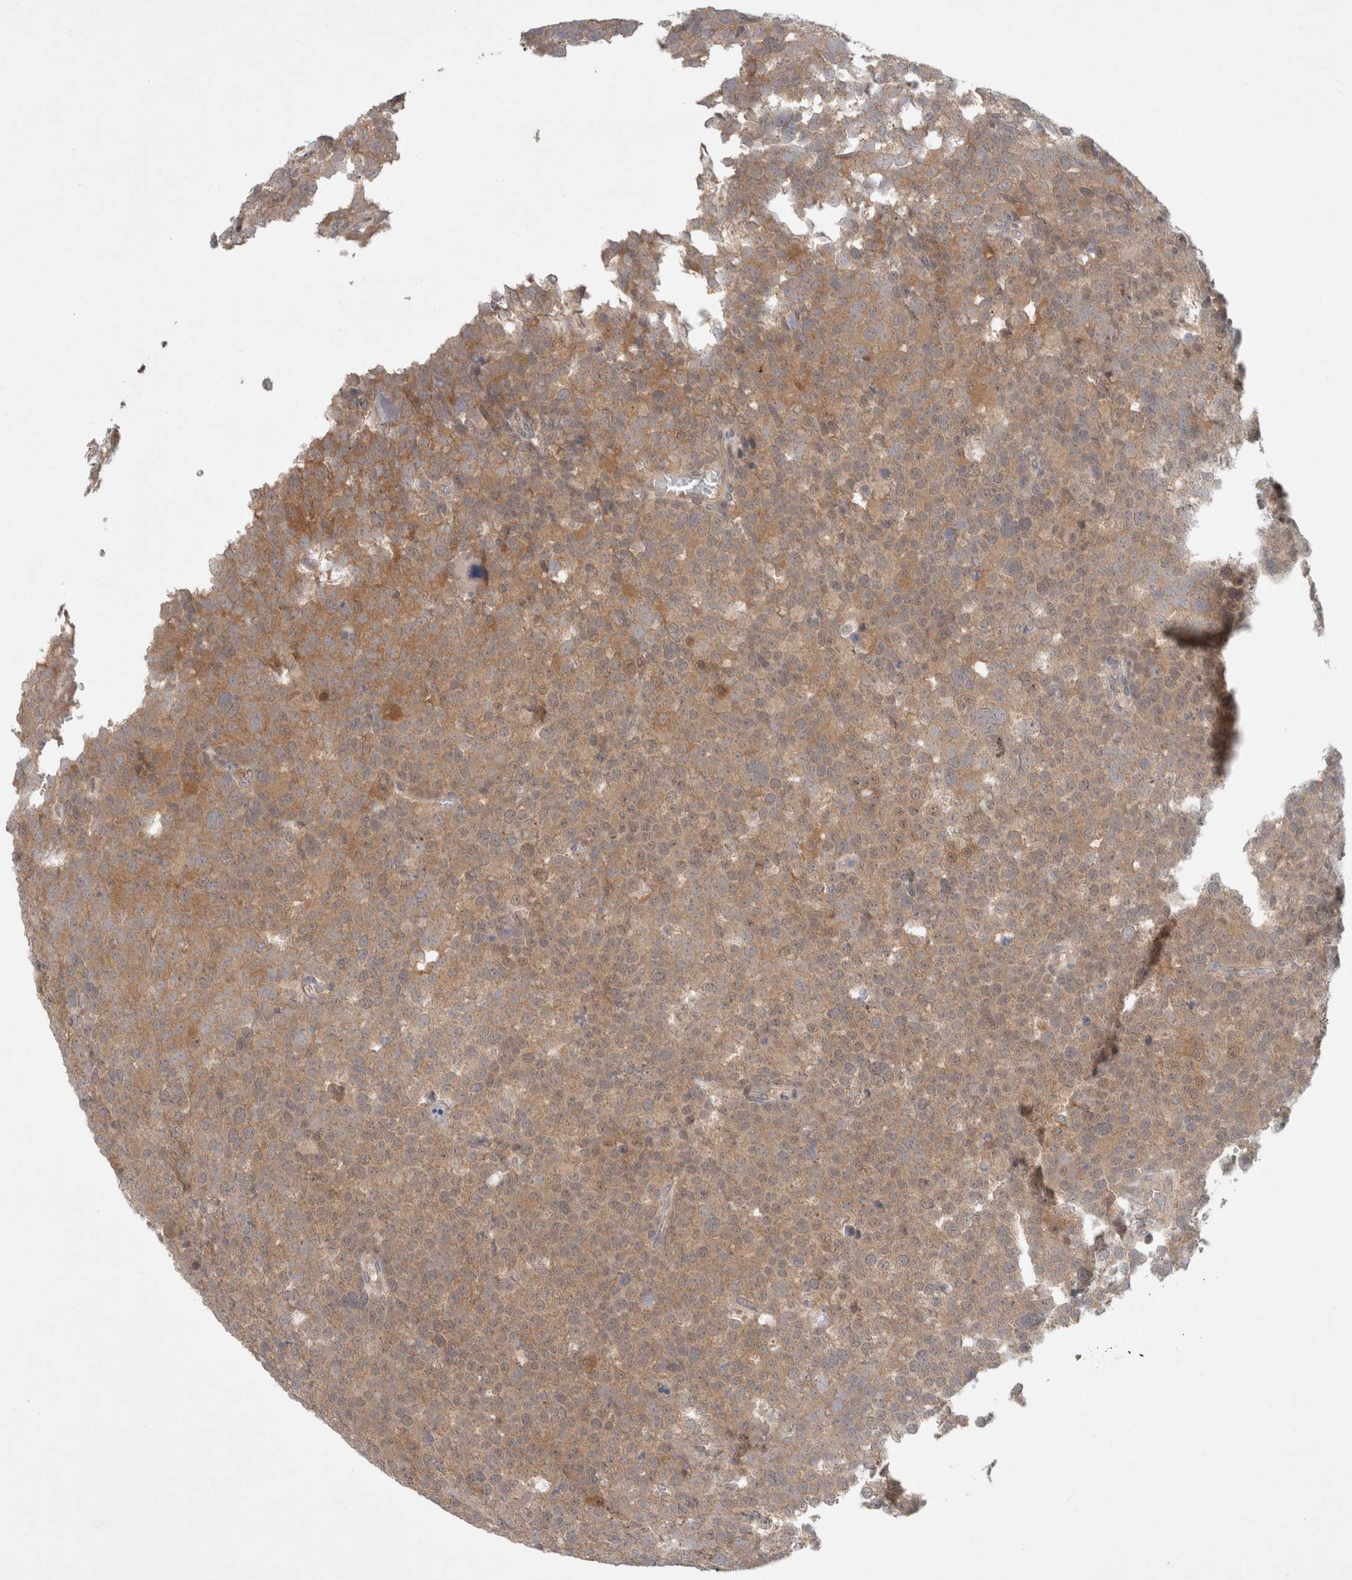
{"staining": {"intensity": "moderate", "quantity": ">75%", "location": "cytoplasmic/membranous"}, "tissue": "testis cancer", "cell_type": "Tumor cells", "image_type": "cancer", "snomed": [{"axis": "morphology", "description": "Seminoma, NOS"}, {"axis": "topography", "description": "Testis"}], "caption": "Brown immunohistochemical staining in seminoma (testis) shows moderate cytoplasmic/membranous positivity in about >75% of tumor cells.", "gene": "RASAL2", "patient": {"sex": "male", "age": 71}}